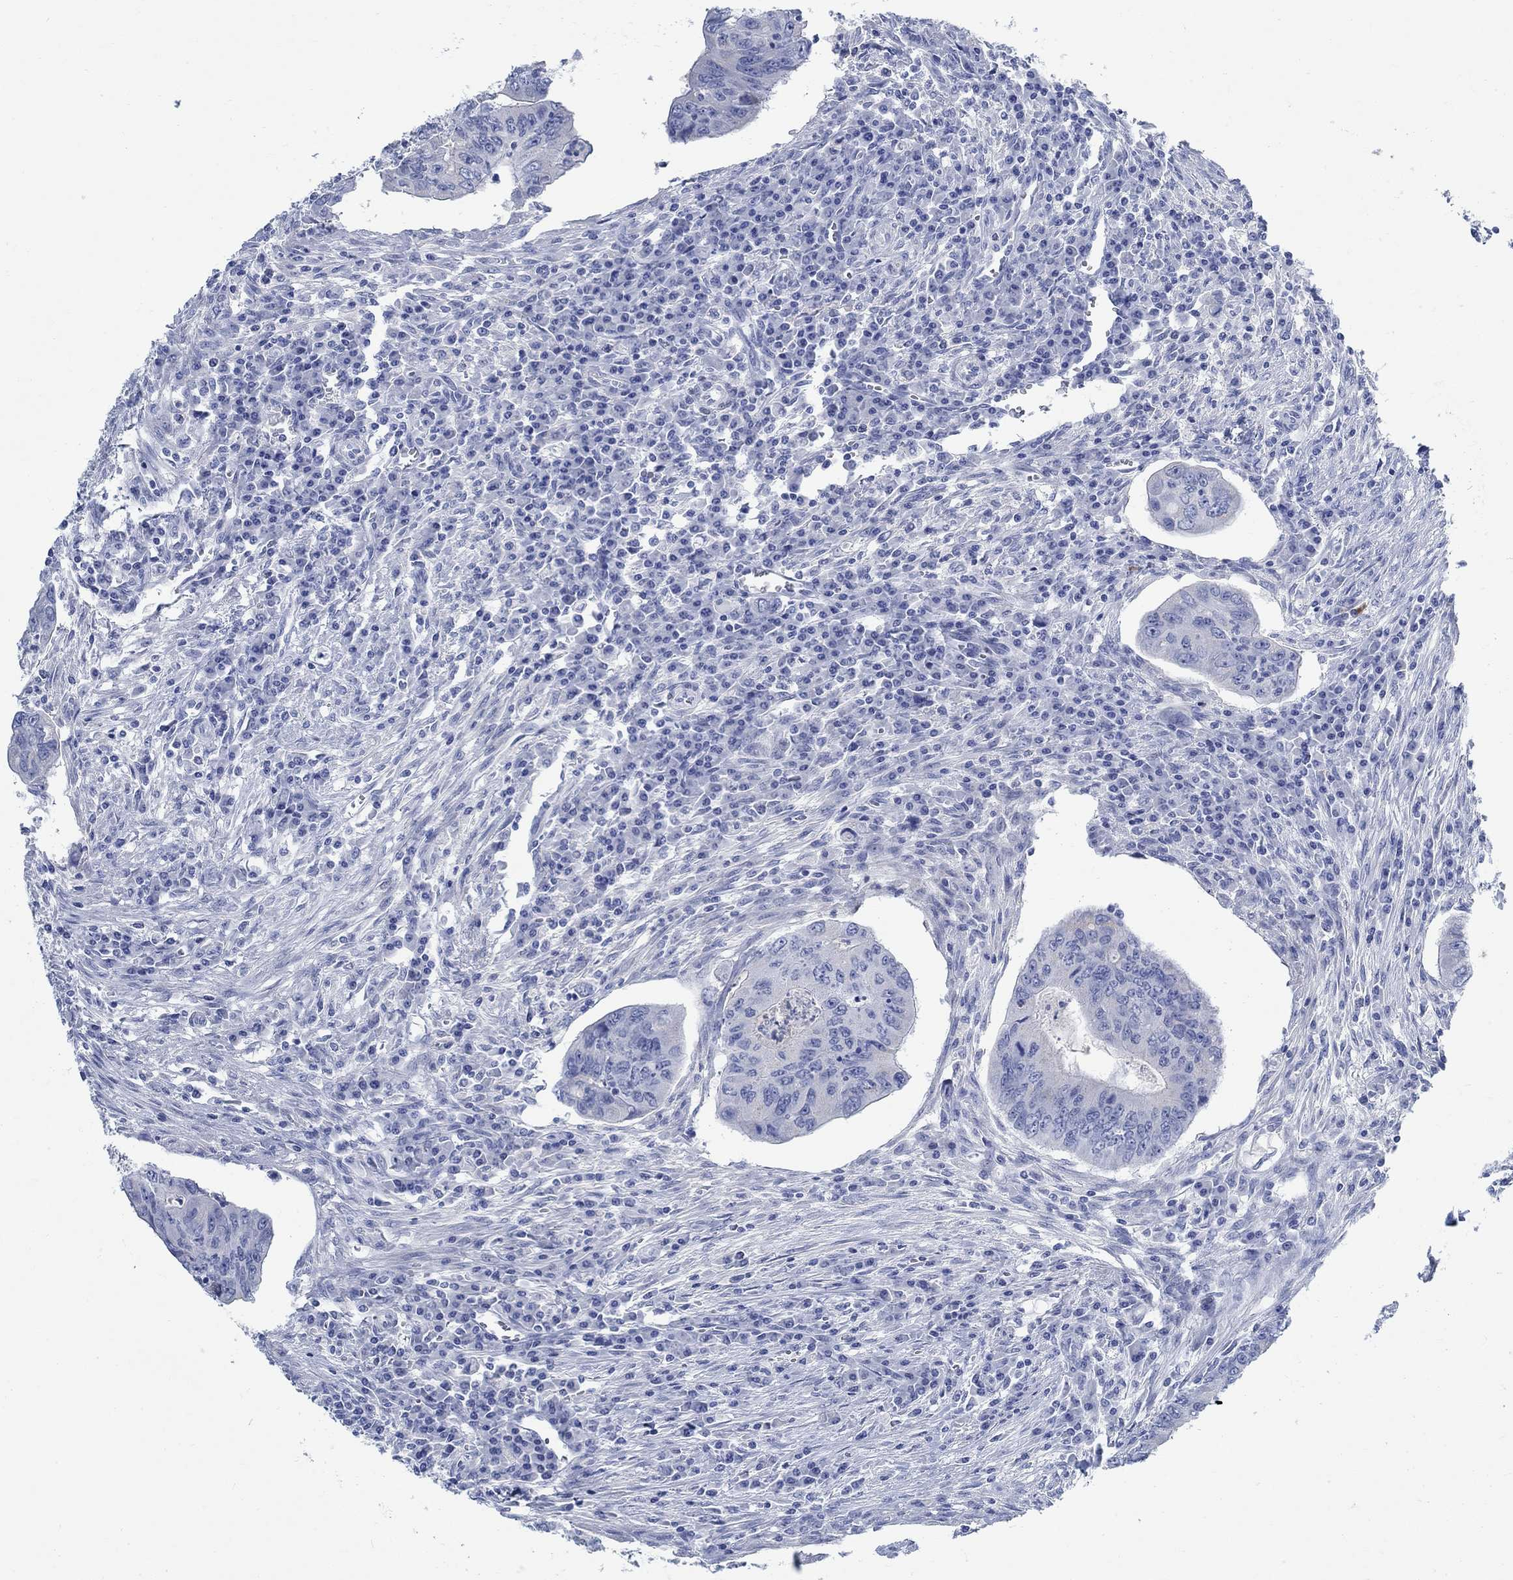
{"staining": {"intensity": "negative", "quantity": "none", "location": "none"}, "tissue": "colorectal cancer", "cell_type": "Tumor cells", "image_type": "cancer", "snomed": [{"axis": "morphology", "description": "Adenocarcinoma, NOS"}, {"axis": "topography", "description": "Colon"}], "caption": "Tumor cells are negative for protein expression in human colorectal cancer (adenocarcinoma).", "gene": "RBM20", "patient": {"sex": "male", "age": 53}}